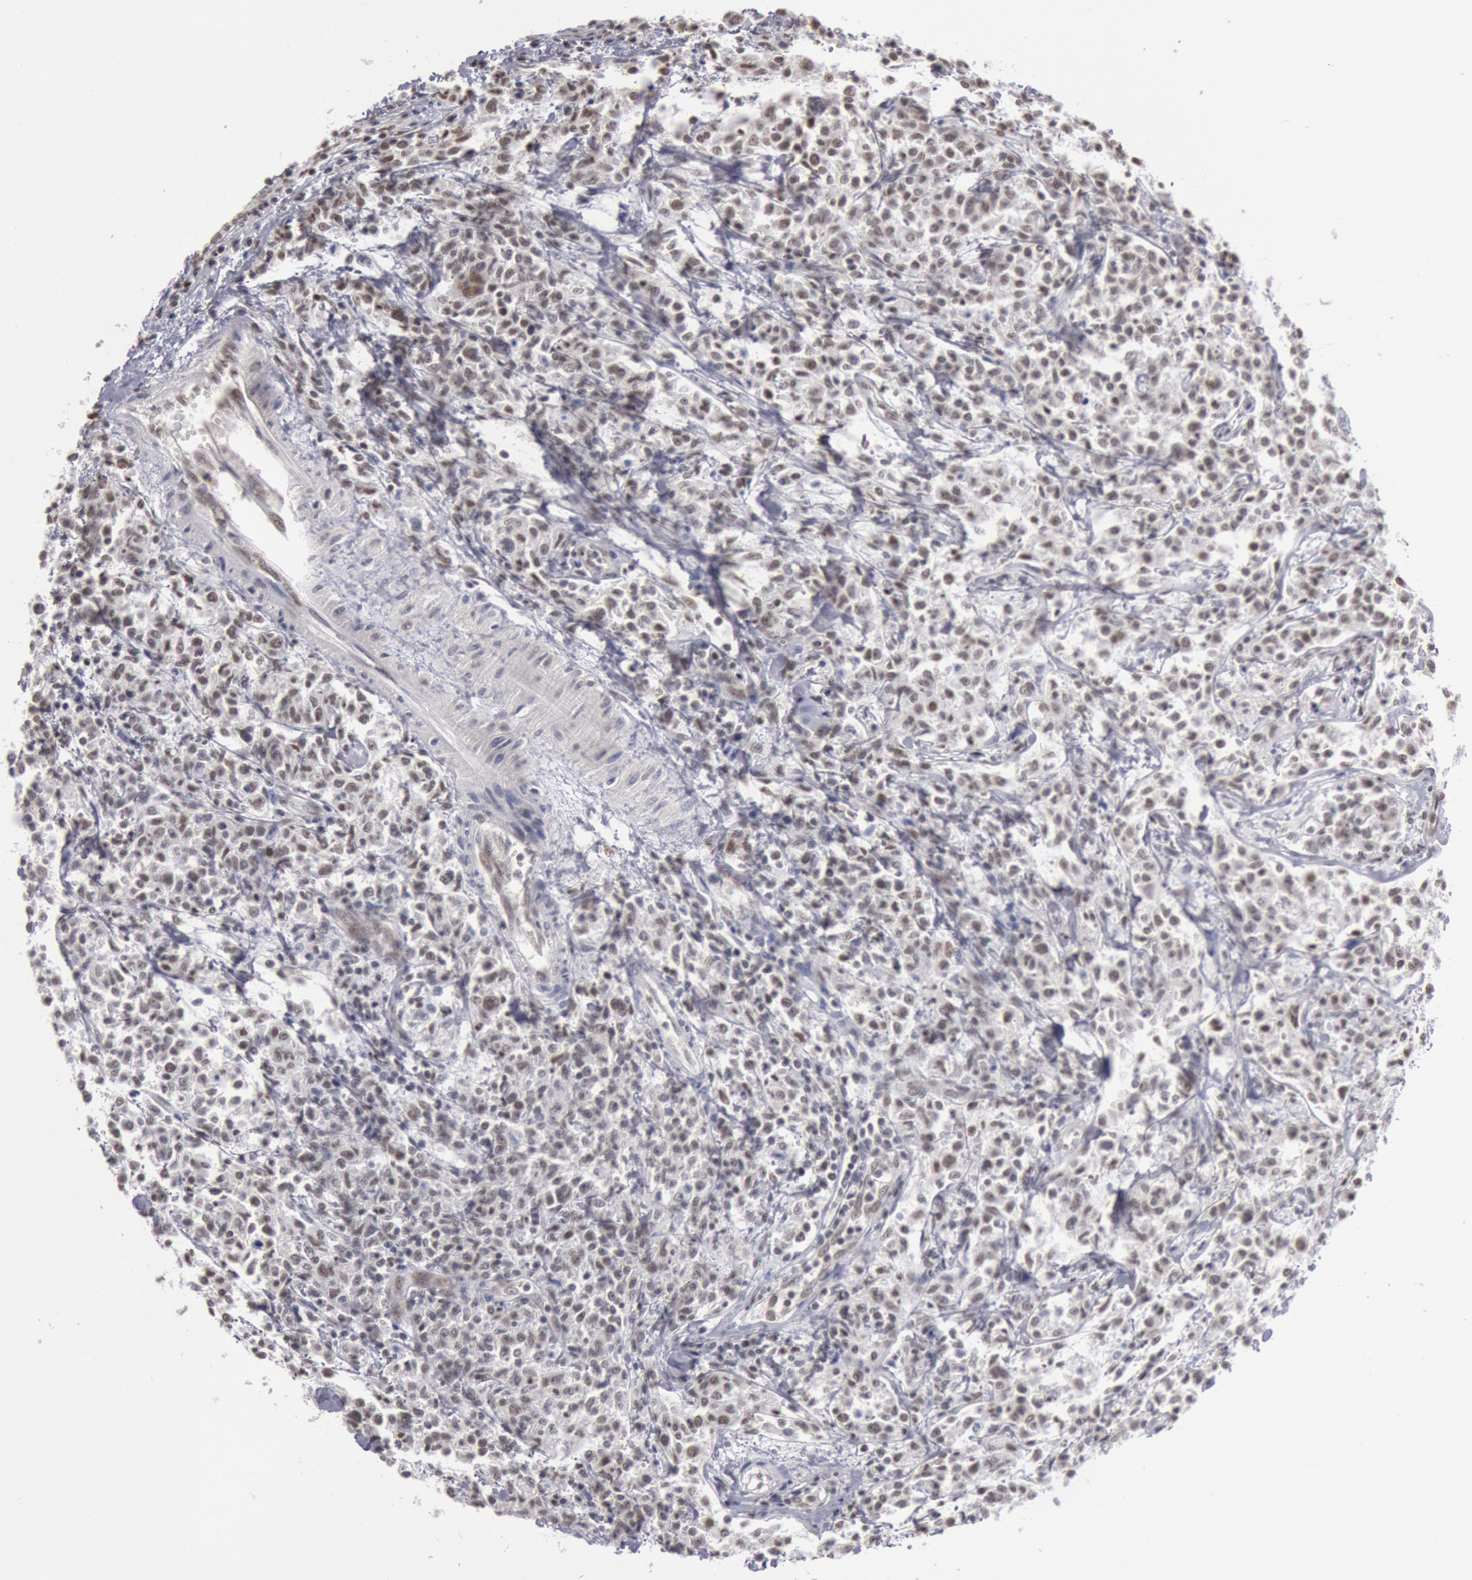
{"staining": {"intensity": "weak", "quantity": ">75%", "location": "nuclear"}, "tissue": "lymphoma", "cell_type": "Tumor cells", "image_type": "cancer", "snomed": [{"axis": "morphology", "description": "Malignant lymphoma, non-Hodgkin's type, Low grade"}, {"axis": "topography", "description": "Small intestine"}], "caption": "Immunohistochemistry (IHC) micrograph of human malignant lymphoma, non-Hodgkin's type (low-grade) stained for a protein (brown), which exhibits low levels of weak nuclear positivity in about >75% of tumor cells.", "gene": "ESS2", "patient": {"sex": "female", "age": 59}}